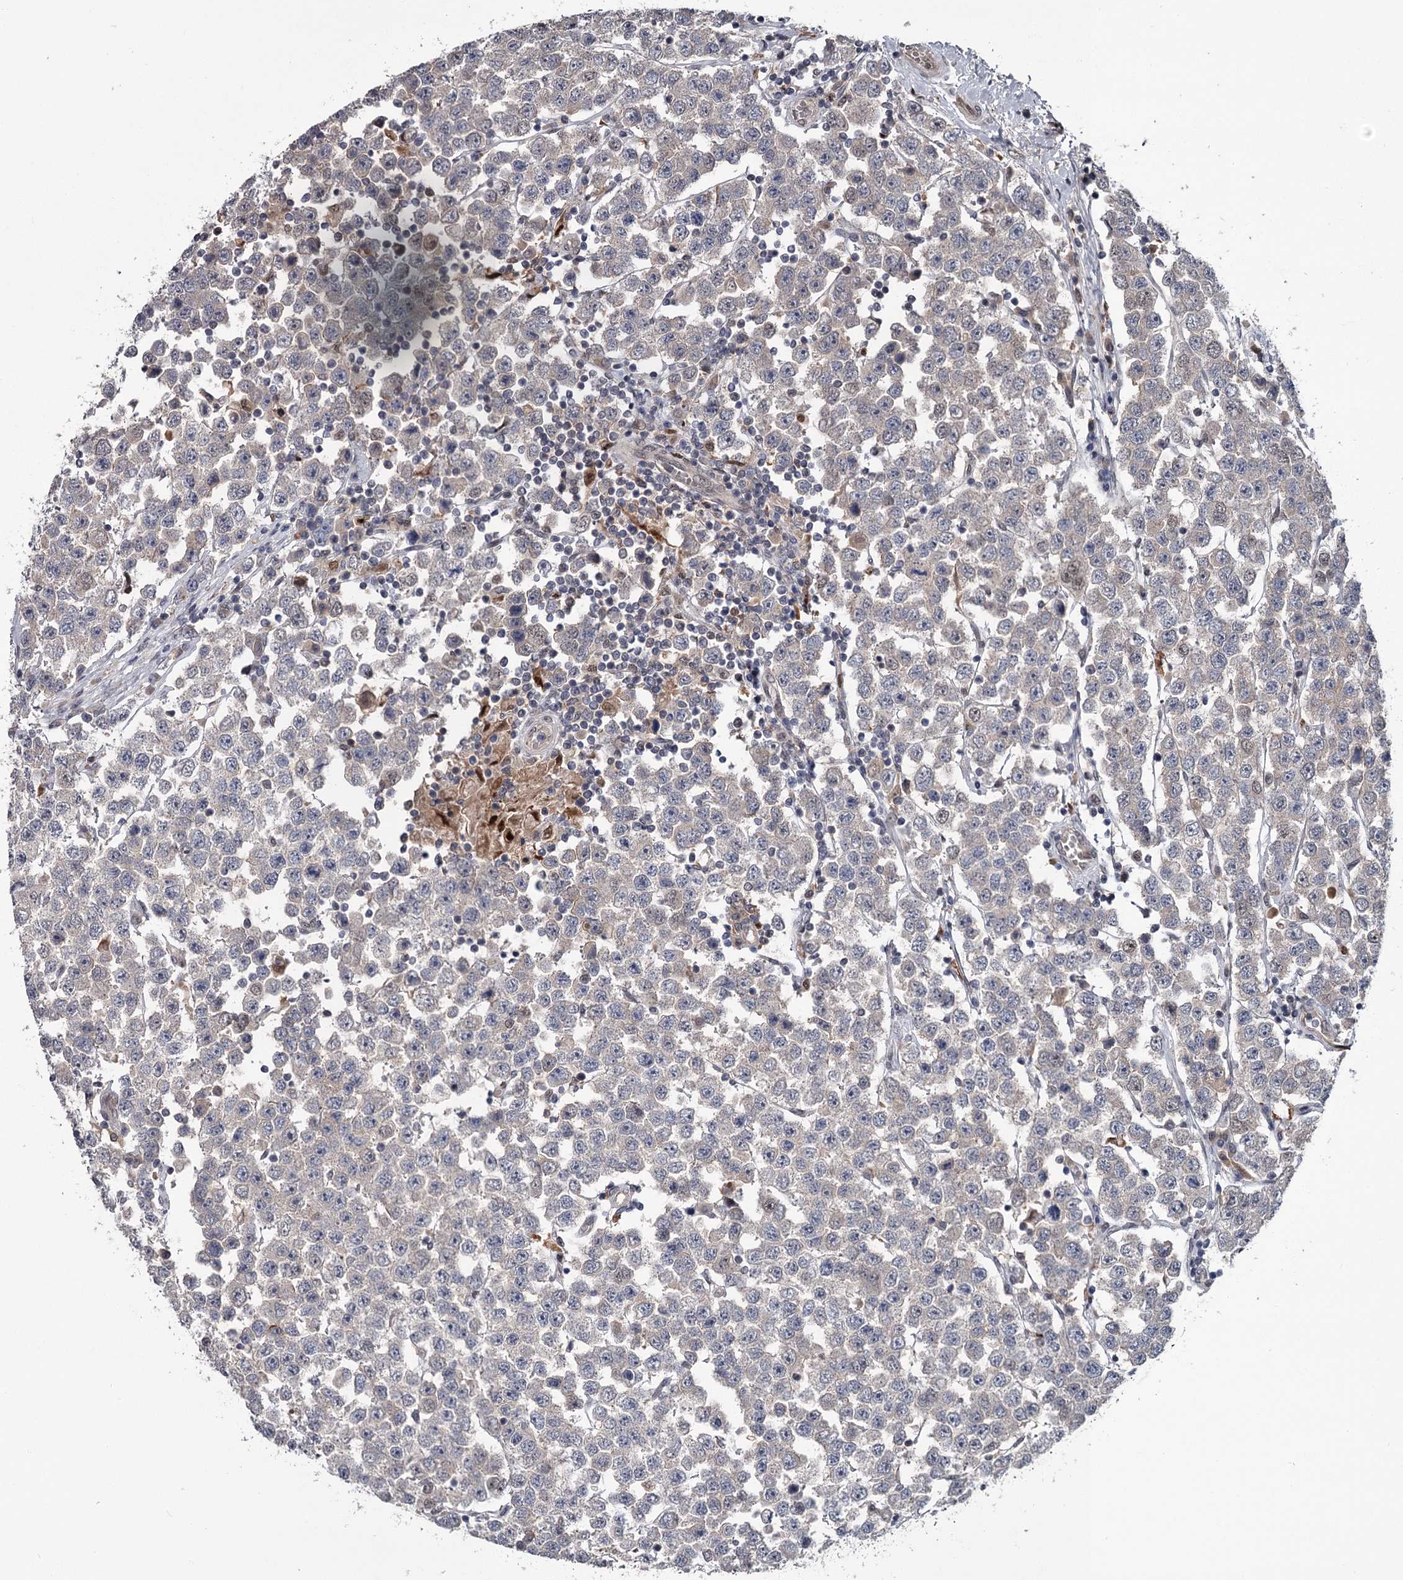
{"staining": {"intensity": "weak", "quantity": "<25%", "location": "cytoplasmic/membranous"}, "tissue": "testis cancer", "cell_type": "Tumor cells", "image_type": "cancer", "snomed": [{"axis": "morphology", "description": "Seminoma, NOS"}, {"axis": "topography", "description": "Testis"}], "caption": "DAB (3,3'-diaminobenzidine) immunohistochemical staining of human testis cancer (seminoma) demonstrates no significant expression in tumor cells. Brightfield microscopy of immunohistochemistry stained with DAB (3,3'-diaminobenzidine) (brown) and hematoxylin (blue), captured at high magnification.", "gene": "DAO", "patient": {"sex": "male", "age": 28}}